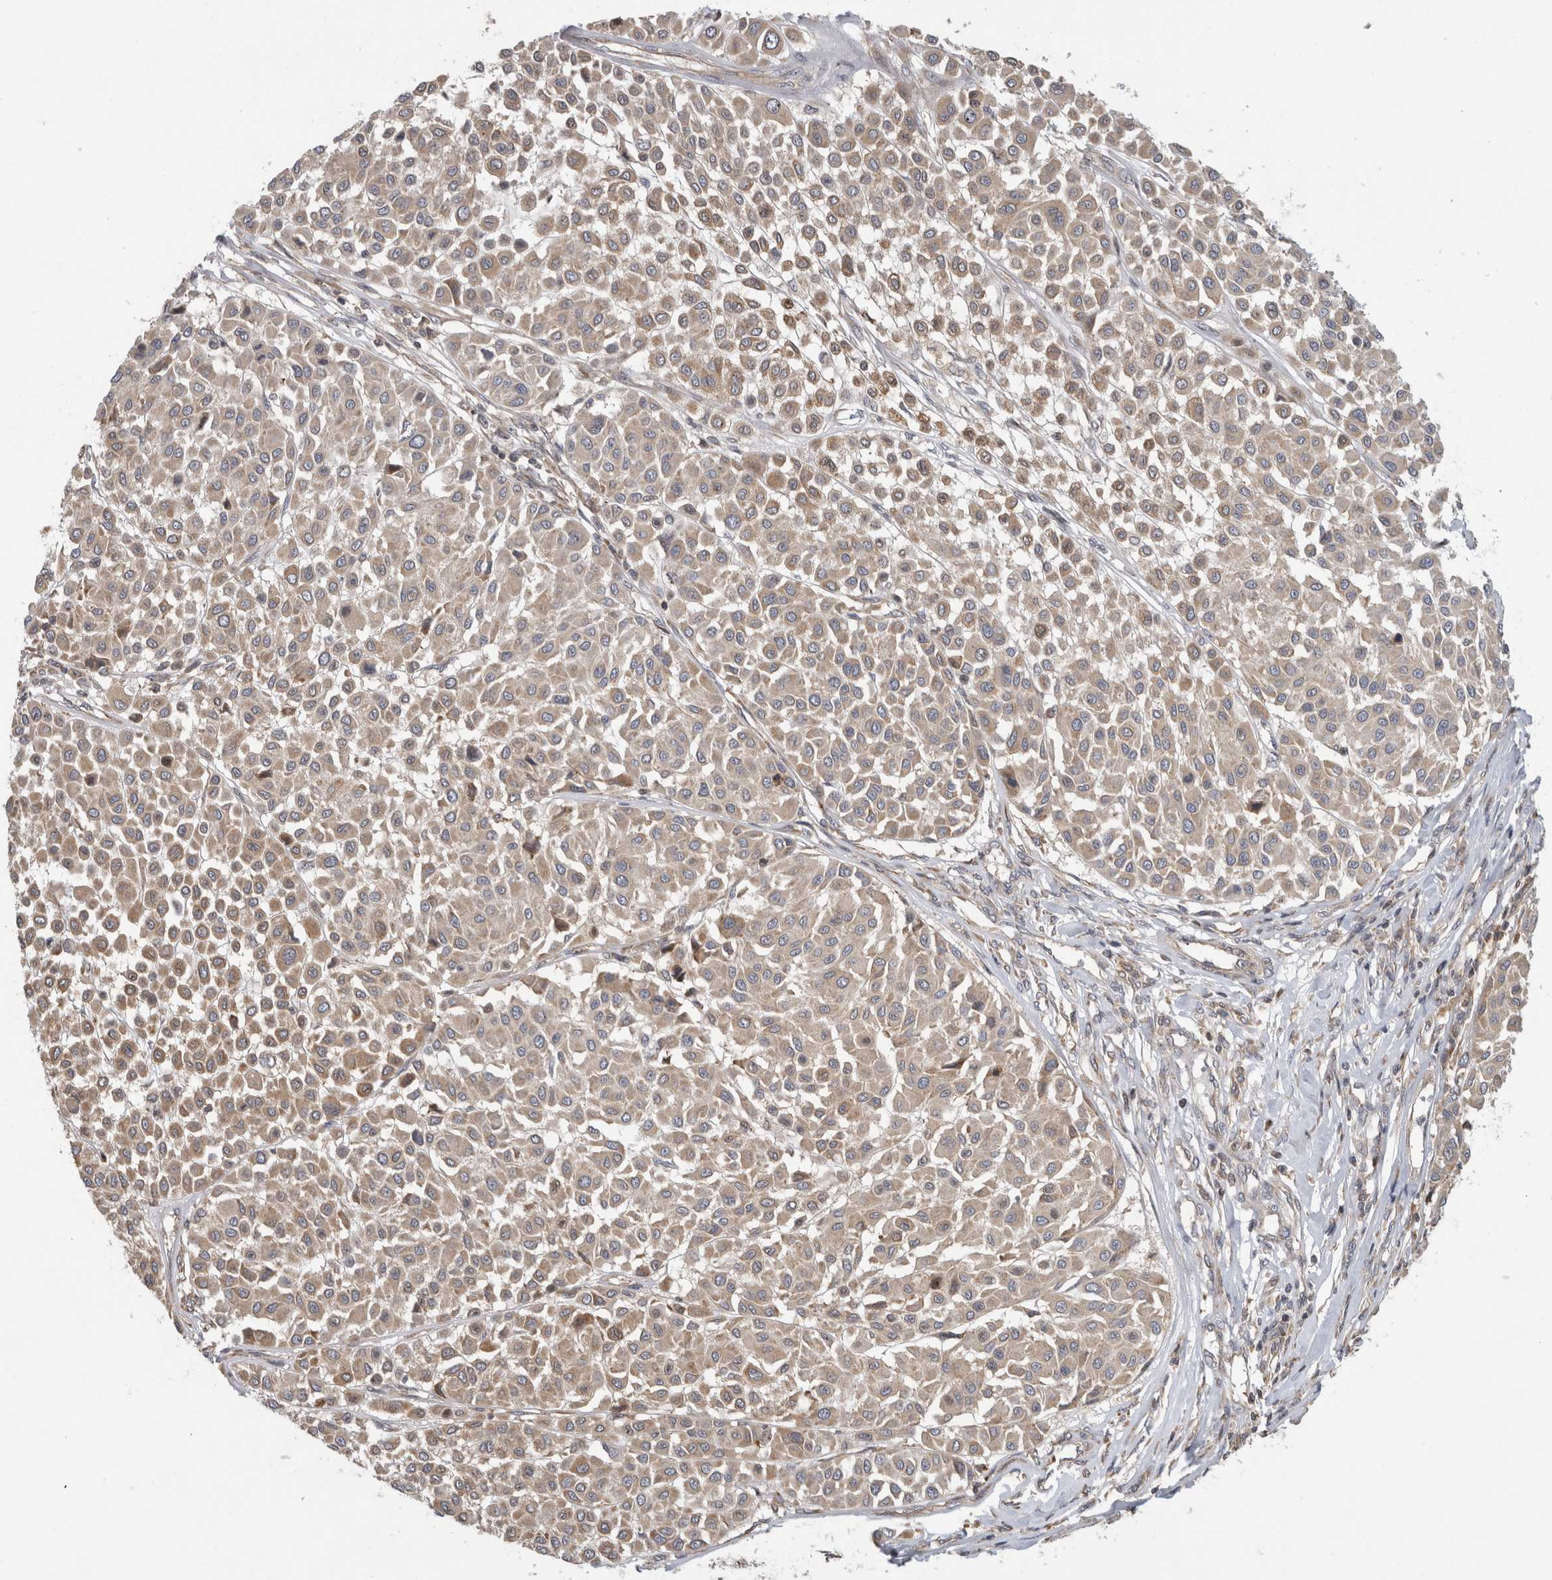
{"staining": {"intensity": "weak", "quantity": ">75%", "location": "cytoplasmic/membranous"}, "tissue": "melanoma", "cell_type": "Tumor cells", "image_type": "cancer", "snomed": [{"axis": "morphology", "description": "Malignant melanoma, Metastatic site"}, {"axis": "topography", "description": "Soft tissue"}], "caption": "Immunohistochemical staining of melanoma shows weak cytoplasmic/membranous protein staining in about >75% of tumor cells.", "gene": "PARP6", "patient": {"sex": "male", "age": 41}}